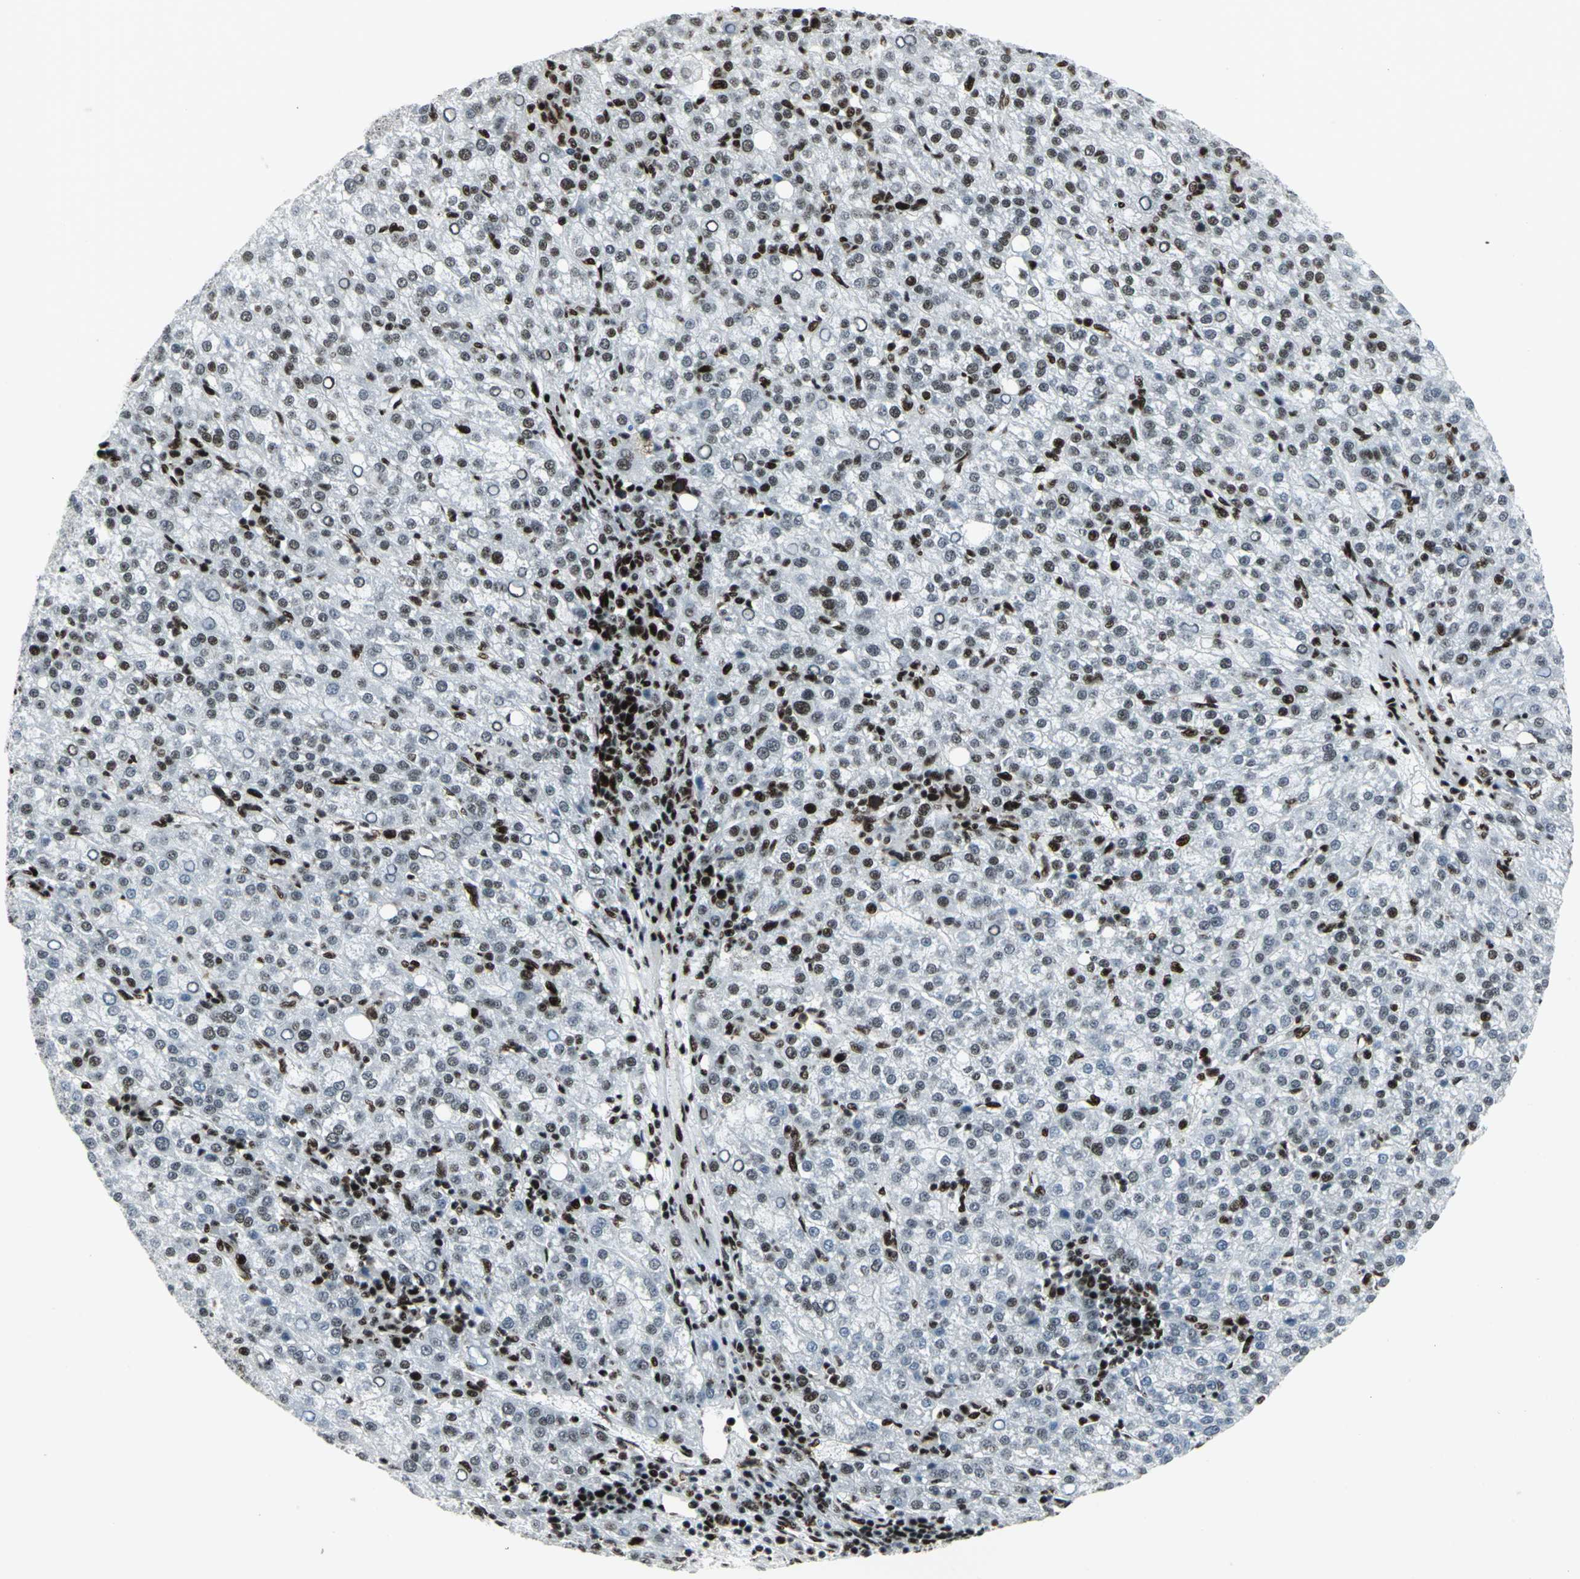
{"staining": {"intensity": "moderate", "quantity": "25%-75%", "location": "nuclear"}, "tissue": "liver cancer", "cell_type": "Tumor cells", "image_type": "cancer", "snomed": [{"axis": "morphology", "description": "Carcinoma, Hepatocellular, NOS"}, {"axis": "topography", "description": "Liver"}], "caption": "IHC histopathology image of neoplastic tissue: liver cancer (hepatocellular carcinoma) stained using IHC demonstrates medium levels of moderate protein expression localized specifically in the nuclear of tumor cells, appearing as a nuclear brown color.", "gene": "SMARCA4", "patient": {"sex": "female", "age": 58}}